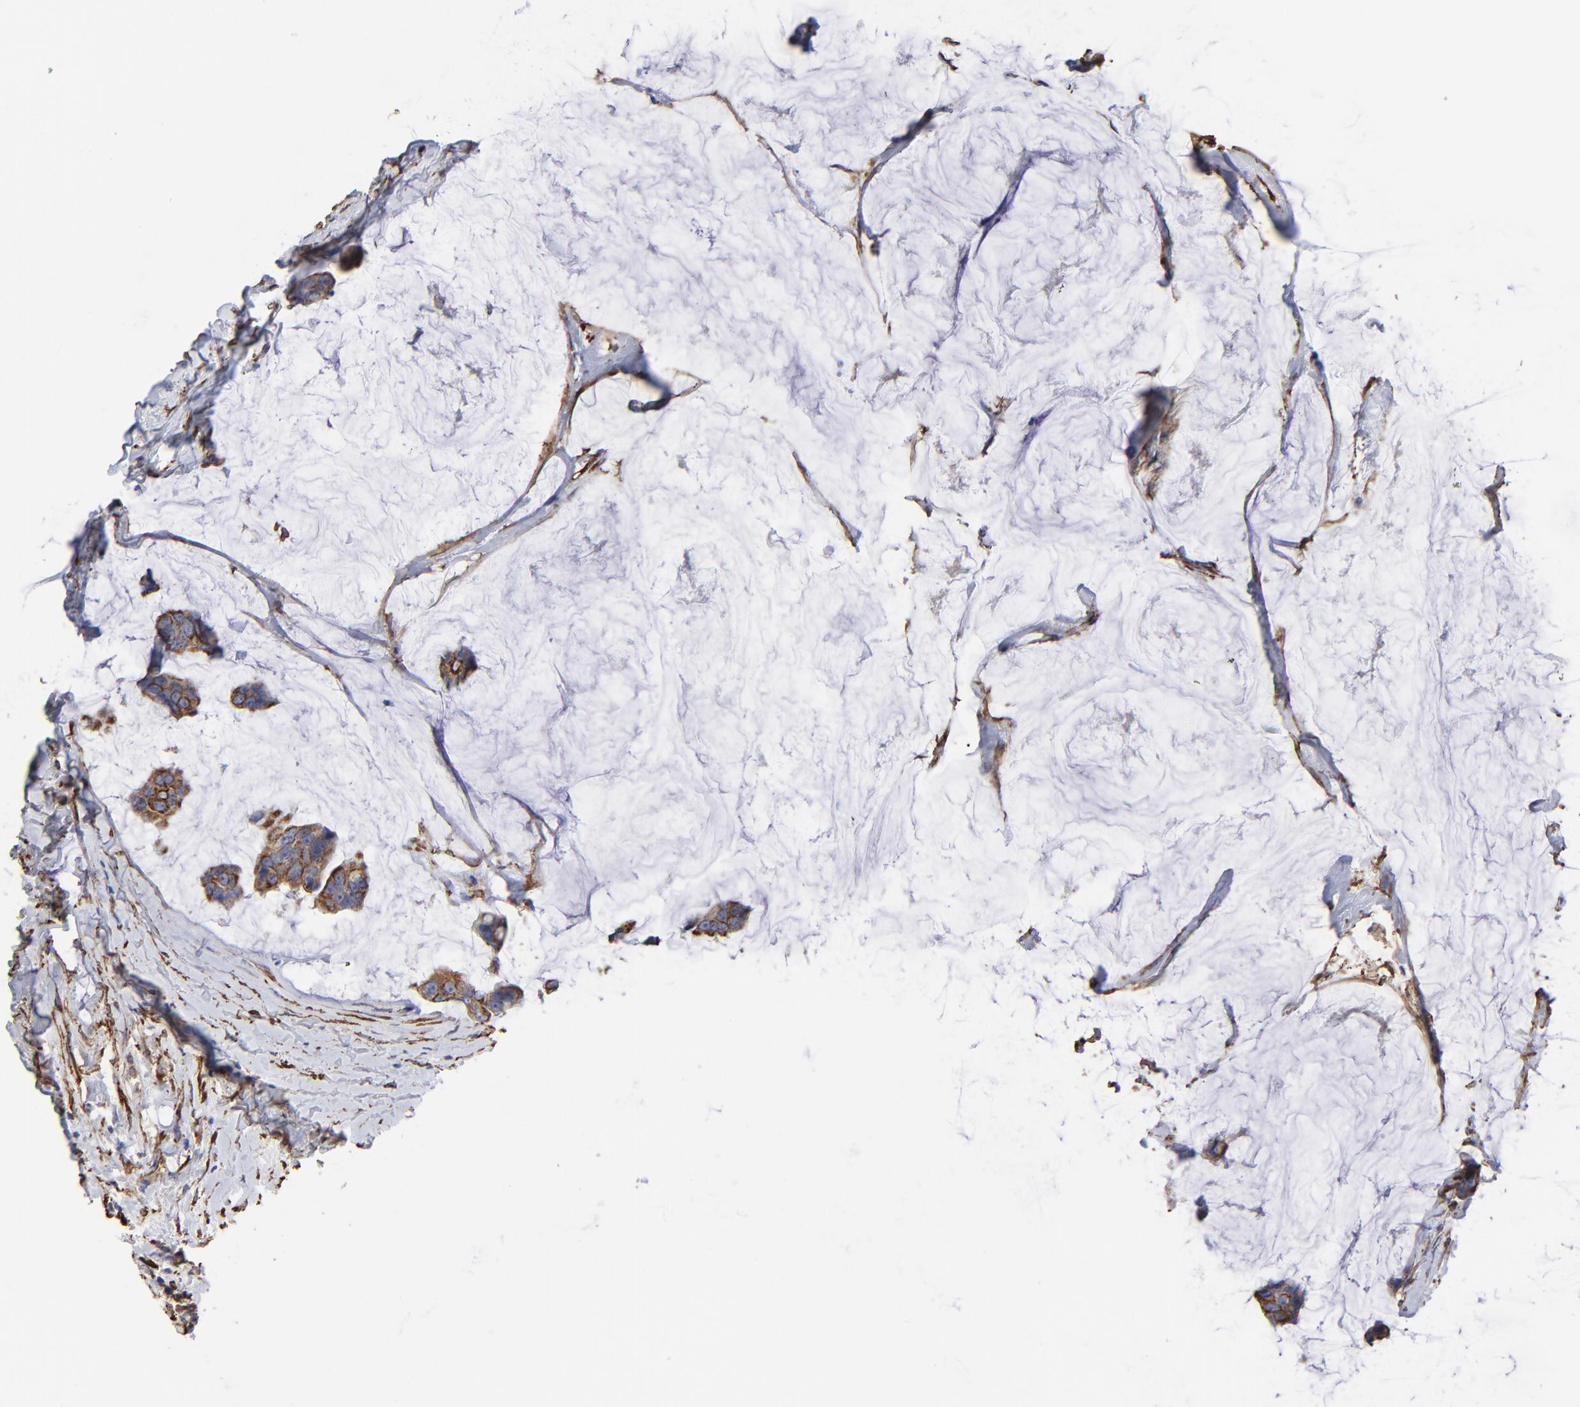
{"staining": {"intensity": "moderate", "quantity": ">75%", "location": "cytoplasmic/membranous"}, "tissue": "breast cancer", "cell_type": "Tumor cells", "image_type": "cancer", "snomed": [{"axis": "morphology", "description": "Normal tissue, NOS"}, {"axis": "morphology", "description": "Duct carcinoma"}, {"axis": "topography", "description": "Breast"}], "caption": "Immunohistochemistry (DAB (3,3'-diaminobenzidine)) staining of human invasive ductal carcinoma (breast) reveals moderate cytoplasmic/membranous protein expression in approximately >75% of tumor cells.", "gene": "CILP", "patient": {"sex": "female", "age": 50}}